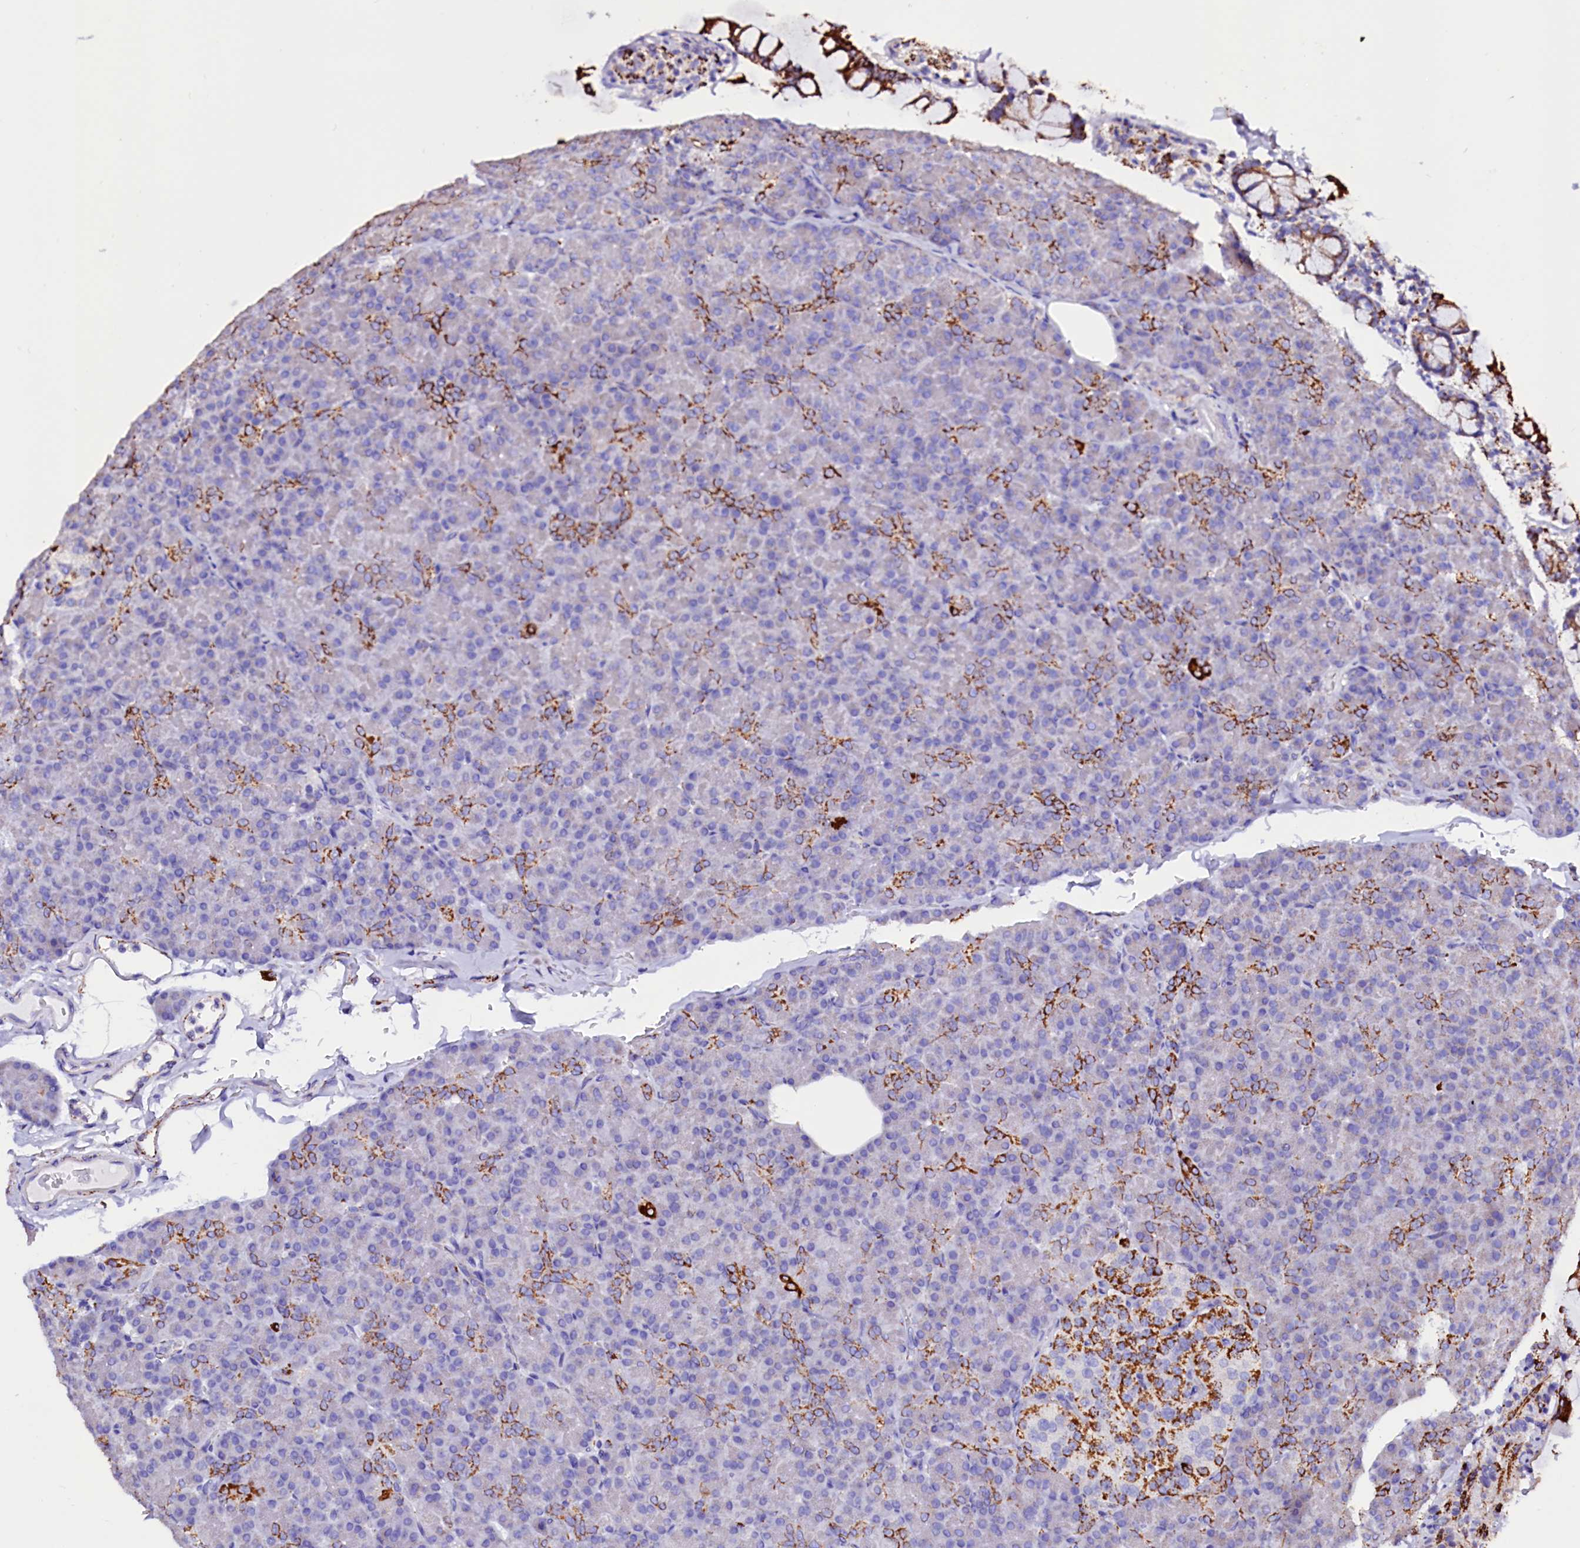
{"staining": {"intensity": "strong", "quantity": "<25%", "location": "cytoplasmic/membranous"}, "tissue": "pancreas", "cell_type": "Exocrine glandular cells", "image_type": "normal", "snomed": [{"axis": "morphology", "description": "Normal tissue, NOS"}, {"axis": "topography", "description": "Pancreas"}], "caption": "Immunohistochemistry (IHC) of unremarkable pancreas exhibits medium levels of strong cytoplasmic/membranous staining in approximately <25% of exocrine glandular cells.", "gene": "MAOB", "patient": {"sex": "female", "age": 43}}